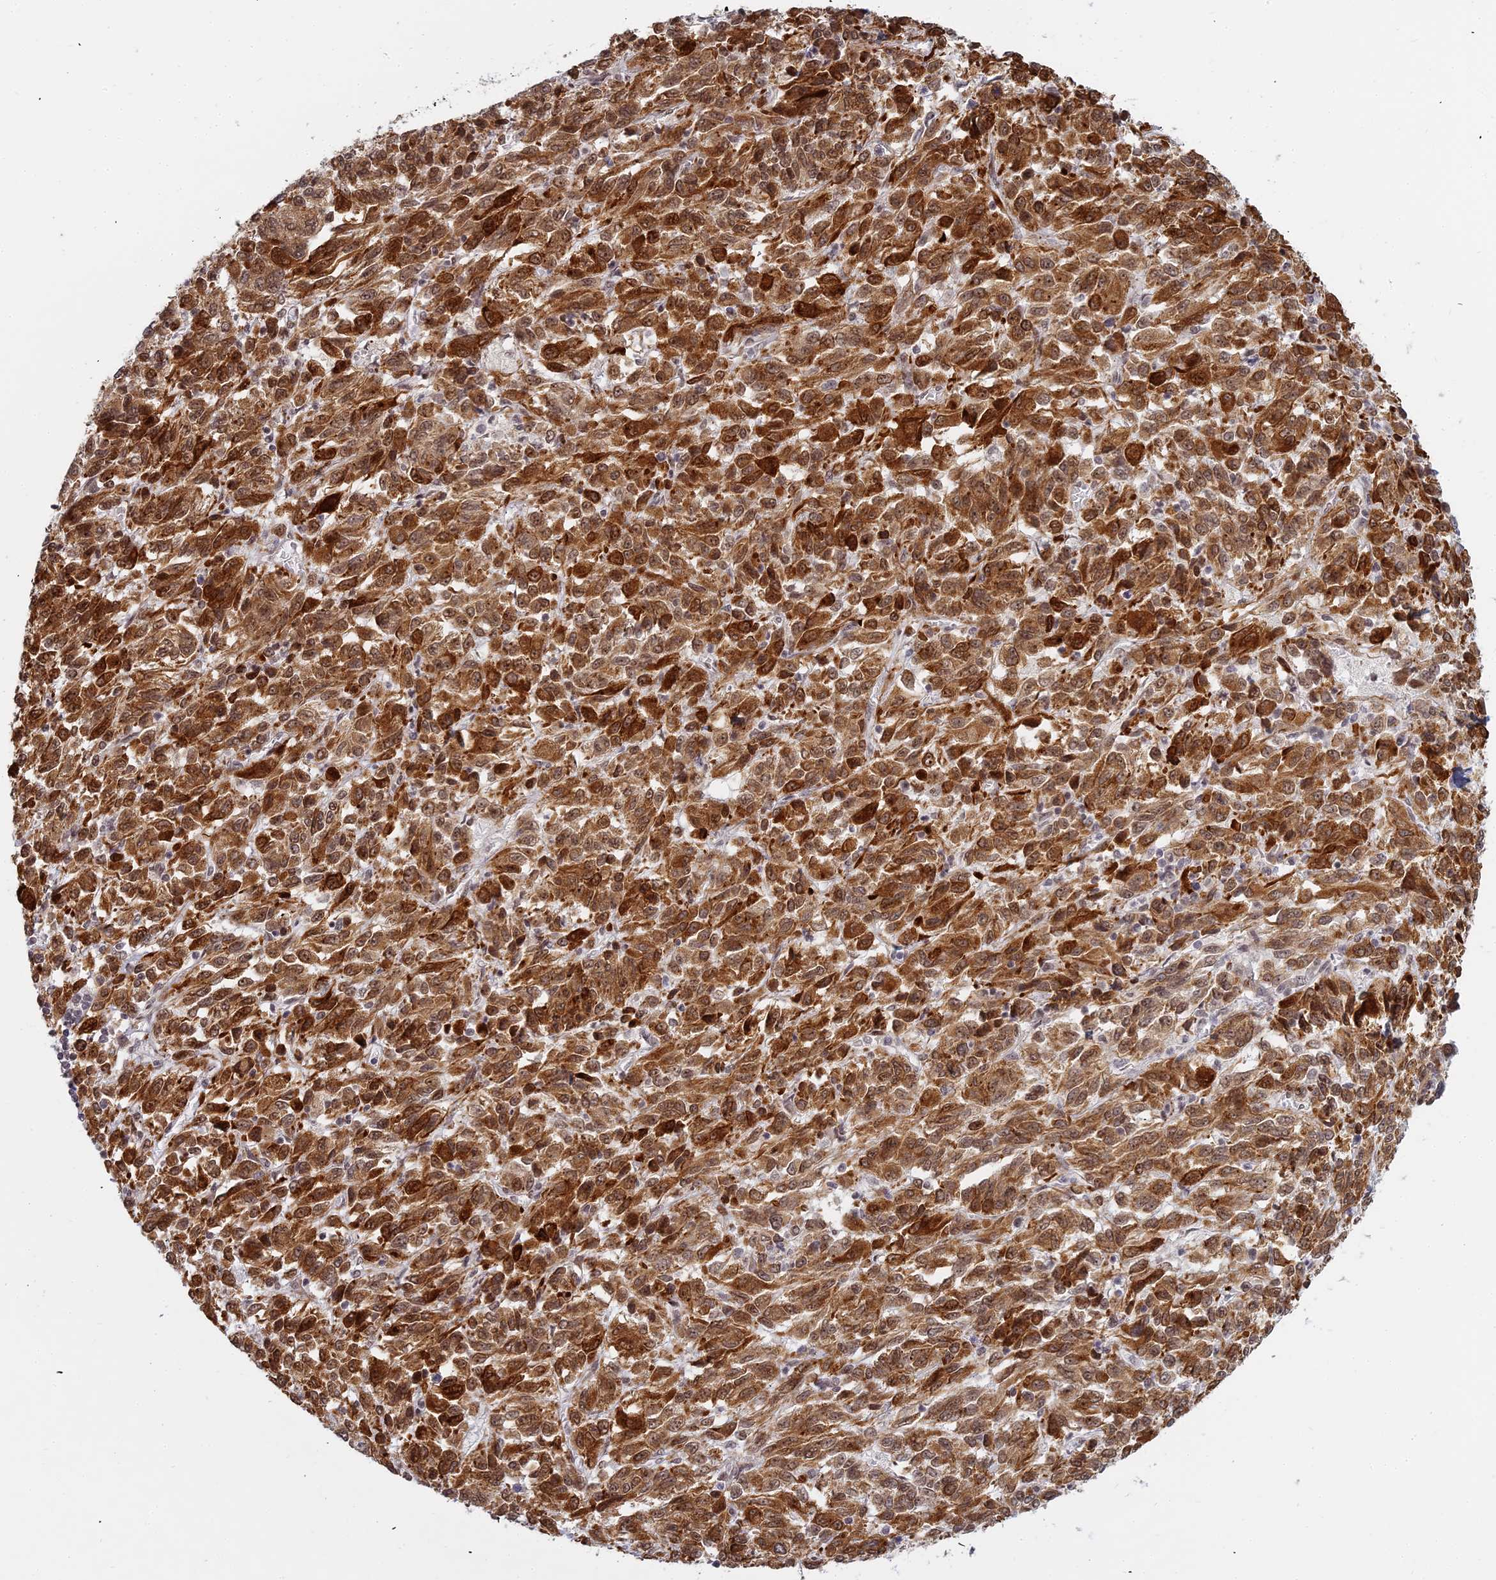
{"staining": {"intensity": "strong", "quantity": ">75%", "location": "nuclear"}, "tissue": "melanoma", "cell_type": "Tumor cells", "image_type": "cancer", "snomed": [{"axis": "morphology", "description": "Malignant melanoma, Metastatic site"}, {"axis": "topography", "description": "Lung"}], "caption": "Melanoma stained for a protein displays strong nuclear positivity in tumor cells. (IHC, brightfield microscopy, high magnification).", "gene": "ABCA2", "patient": {"sex": "male", "age": 64}}